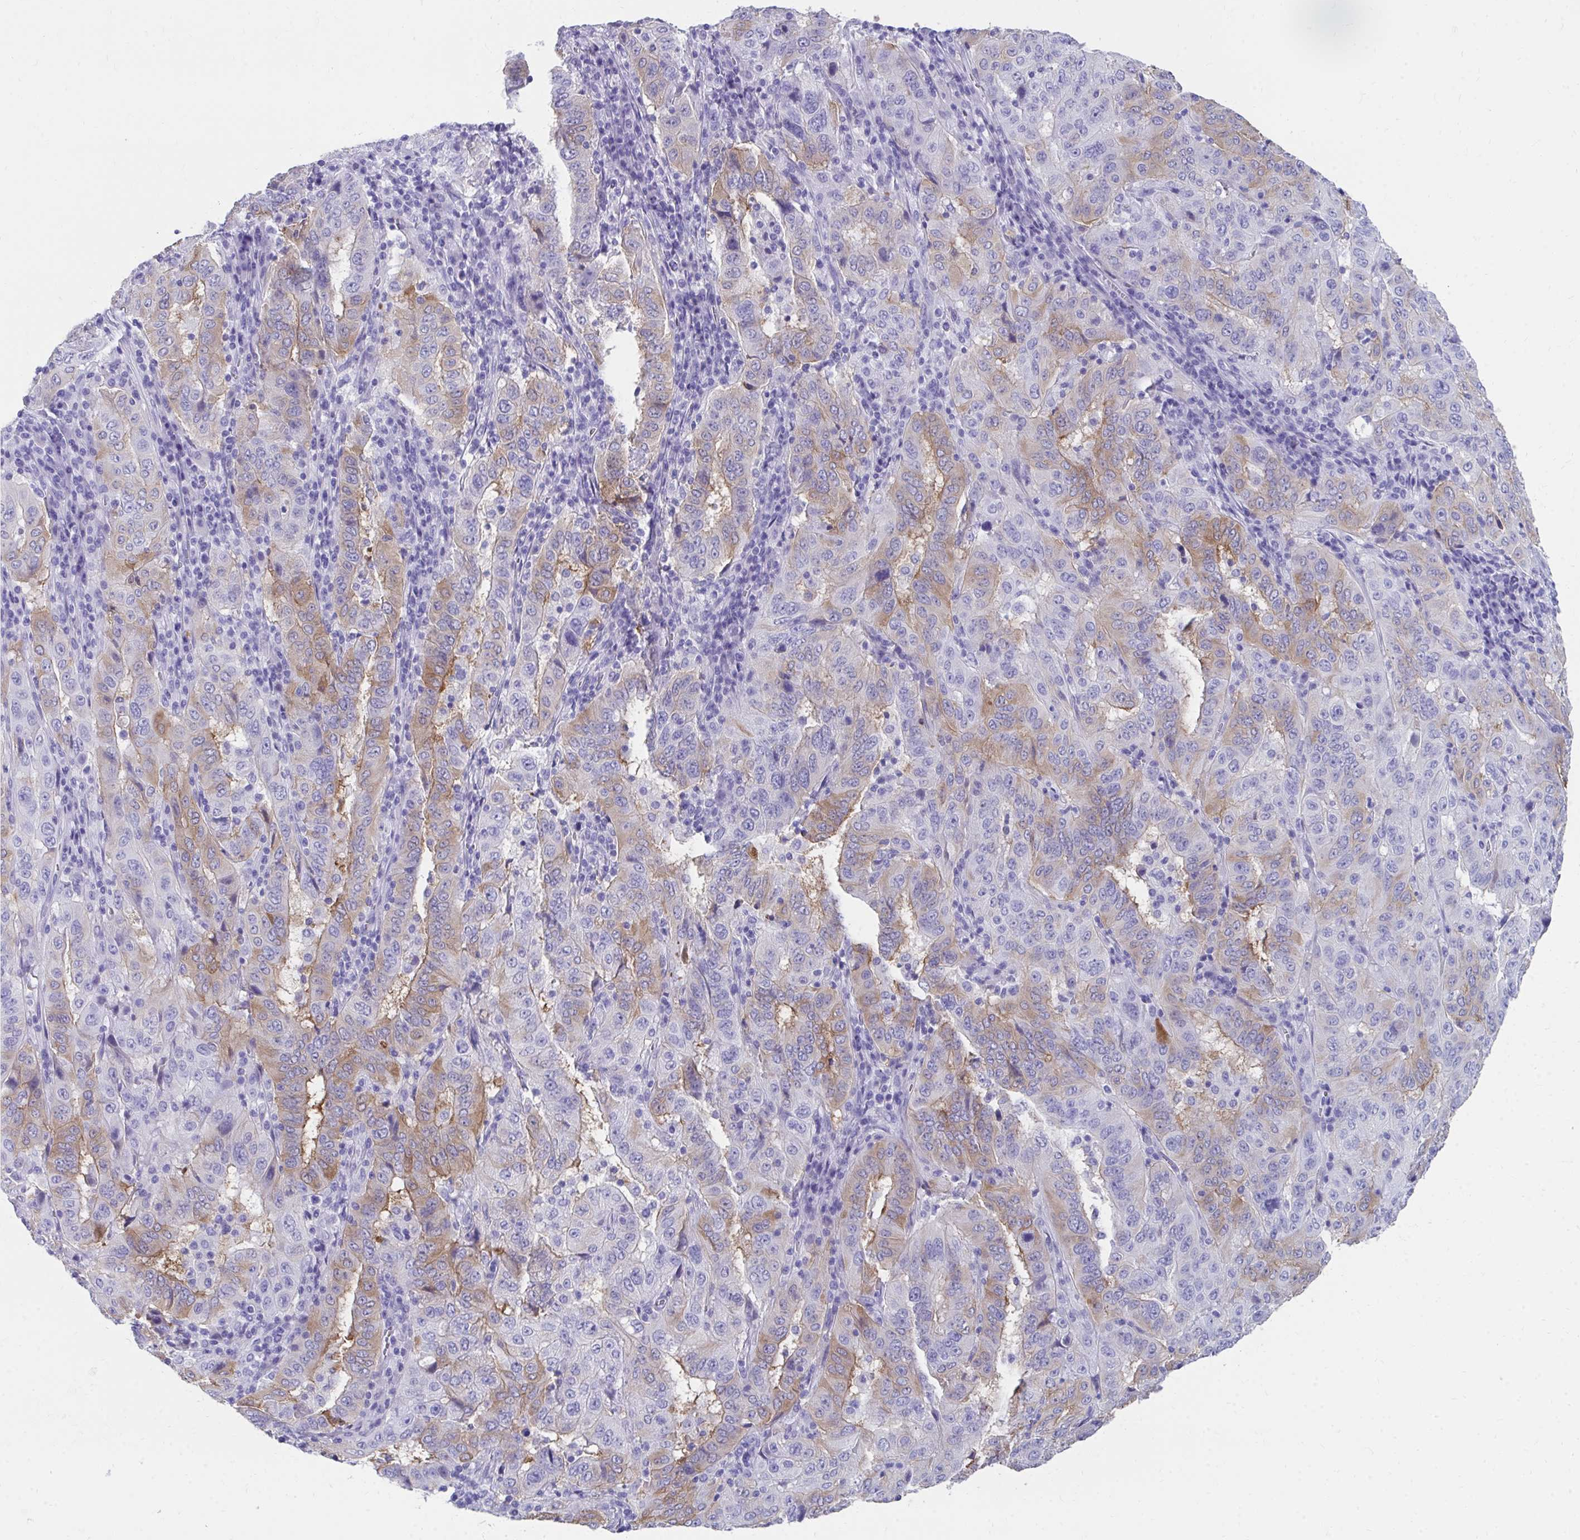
{"staining": {"intensity": "weak", "quantity": "25%-75%", "location": "cytoplasmic/membranous"}, "tissue": "pancreatic cancer", "cell_type": "Tumor cells", "image_type": "cancer", "snomed": [{"axis": "morphology", "description": "Adenocarcinoma, NOS"}, {"axis": "topography", "description": "Pancreas"}], "caption": "Human adenocarcinoma (pancreatic) stained with a protein marker reveals weak staining in tumor cells.", "gene": "HGD", "patient": {"sex": "male", "age": 63}}